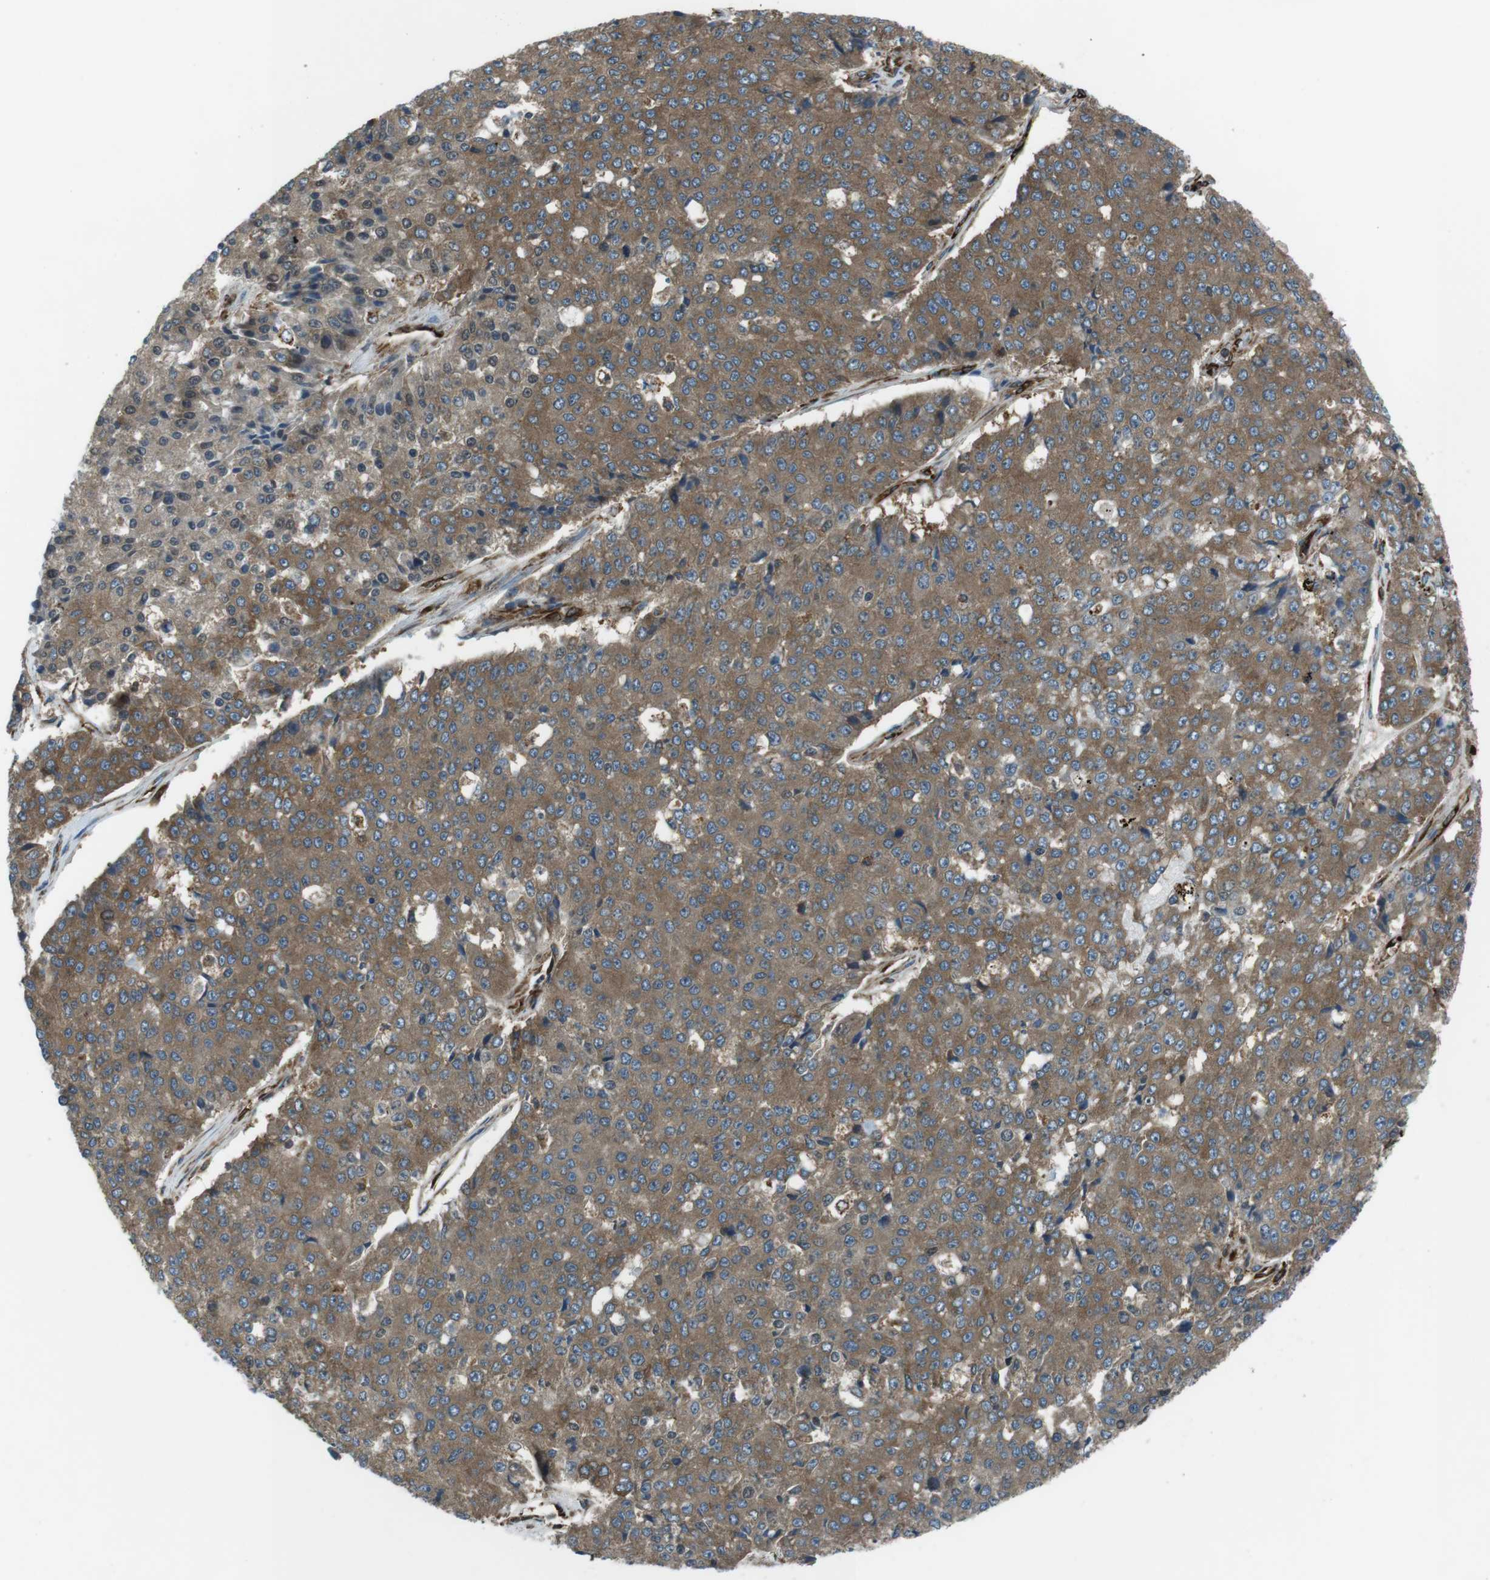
{"staining": {"intensity": "moderate", "quantity": ">75%", "location": "cytoplasmic/membranous"}, "tissue": "pancreatic cancer", "cell_type": "Tumor cells", "image_type": "cancer", "snomed": [{"axis": "morphology", "description": "Adenocarcinoma, NOS"}, {"axis": "topography", "description": "Pancreas"}], "caption": "Tumor cells reveal medium levels of moderate cytoplasmic/membranous positivity in approximately >75% of cells in human adenocarcinoma (pancreatic).", "gene": "KTN1", "patient": {"sex": "male", "age": 50}}